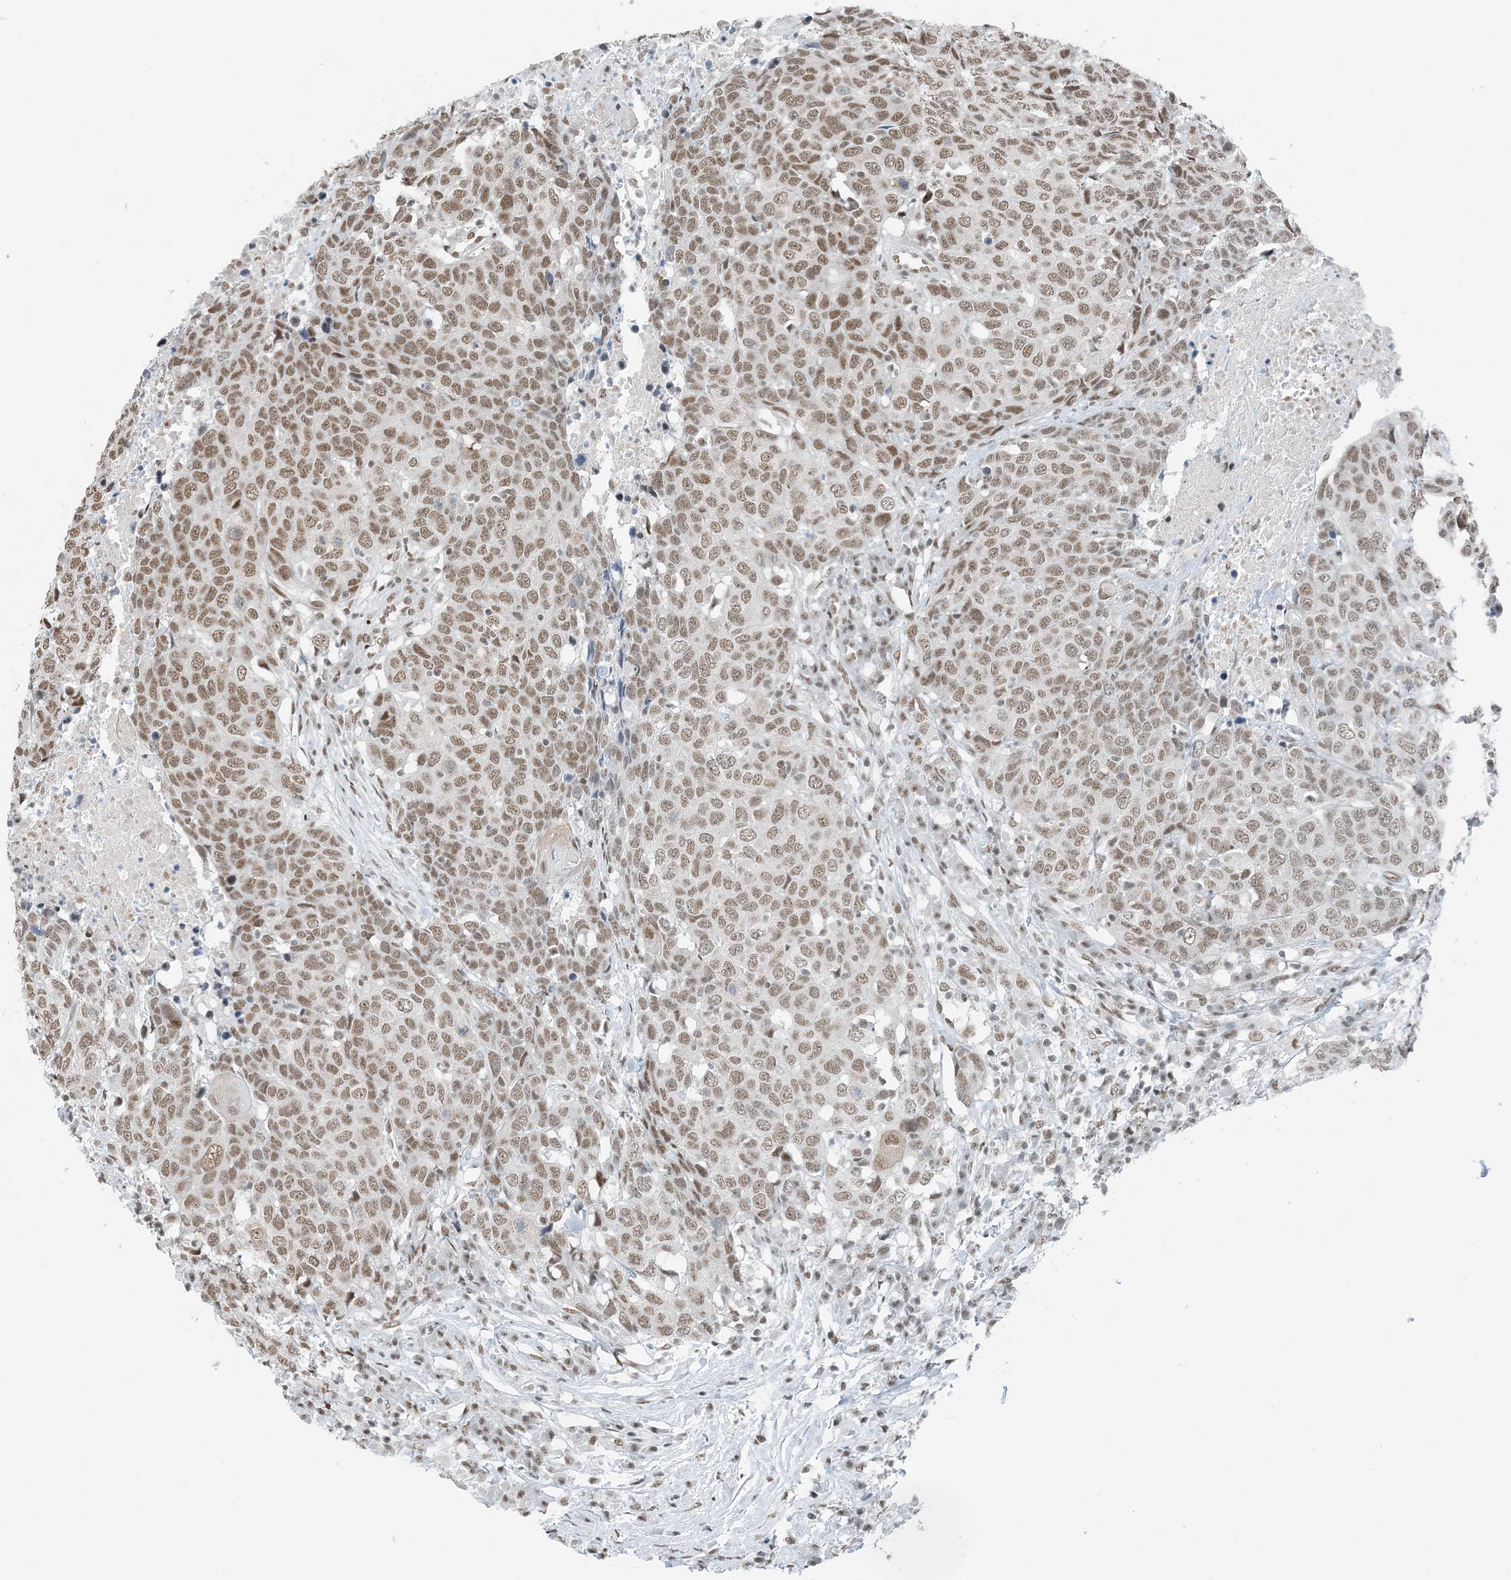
{"staining": {"intensity": "moderate", "quantity": ">75%", "location": "nuclear"}, "tissue": "head and neck cancer", "cell_type": "Tumor cells", "image_type": "cancer", "snomed": [{"axis": "morphology", "description": "Squamous cell carcinoma, NOS"}, {"axis": "topography", "description": "Head-Neck"}], "caption": "Immunohistochemical staining of head and neck cancer (squamous cell carcinoma) reveals medium levels of moderate nuclear protein positivity in approximately >75% of tumor cells.", "gene": "ZNF500", "patient": {"sex": "male", "age": 66}}